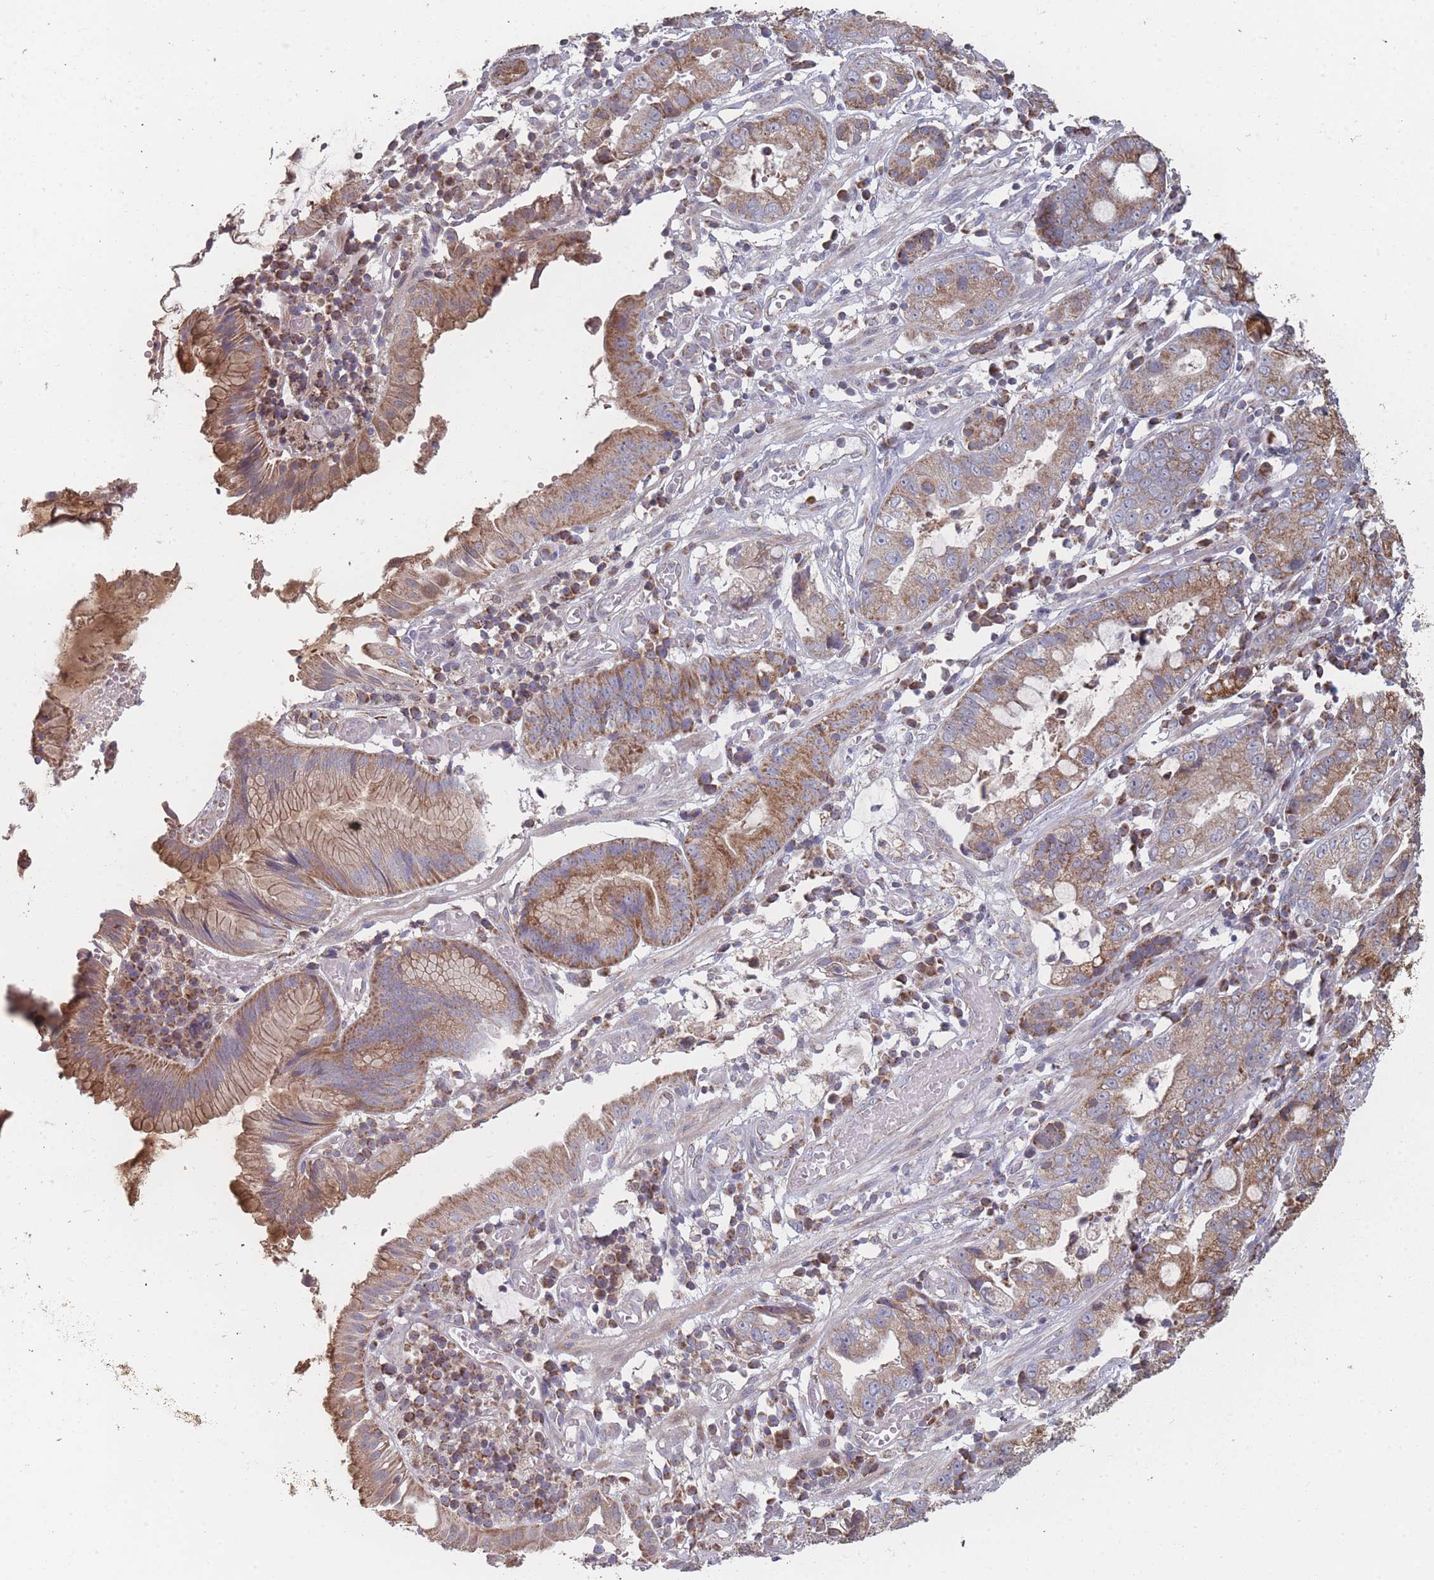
{"staining": {"intensity": "moderate", "quantity": ">75%", "location": "cytoplasmic/membranous"}, "tissue": "stomach cancer", "cell_type": "Tumor cells", "image_type": "cancer", "snomed": [{"axis": "morphology", "description": "Adenocarcinoma, NOS"}, {"axis": "topography", "description": "Stomach"}], "caption": "A micrograph of stomach cancer stained for a protein shows moderate cytoplasmic/membranous brown staining in tumor cells.", "gene": "PSMB3", "patient": {"sex": "male", "age": 55}}